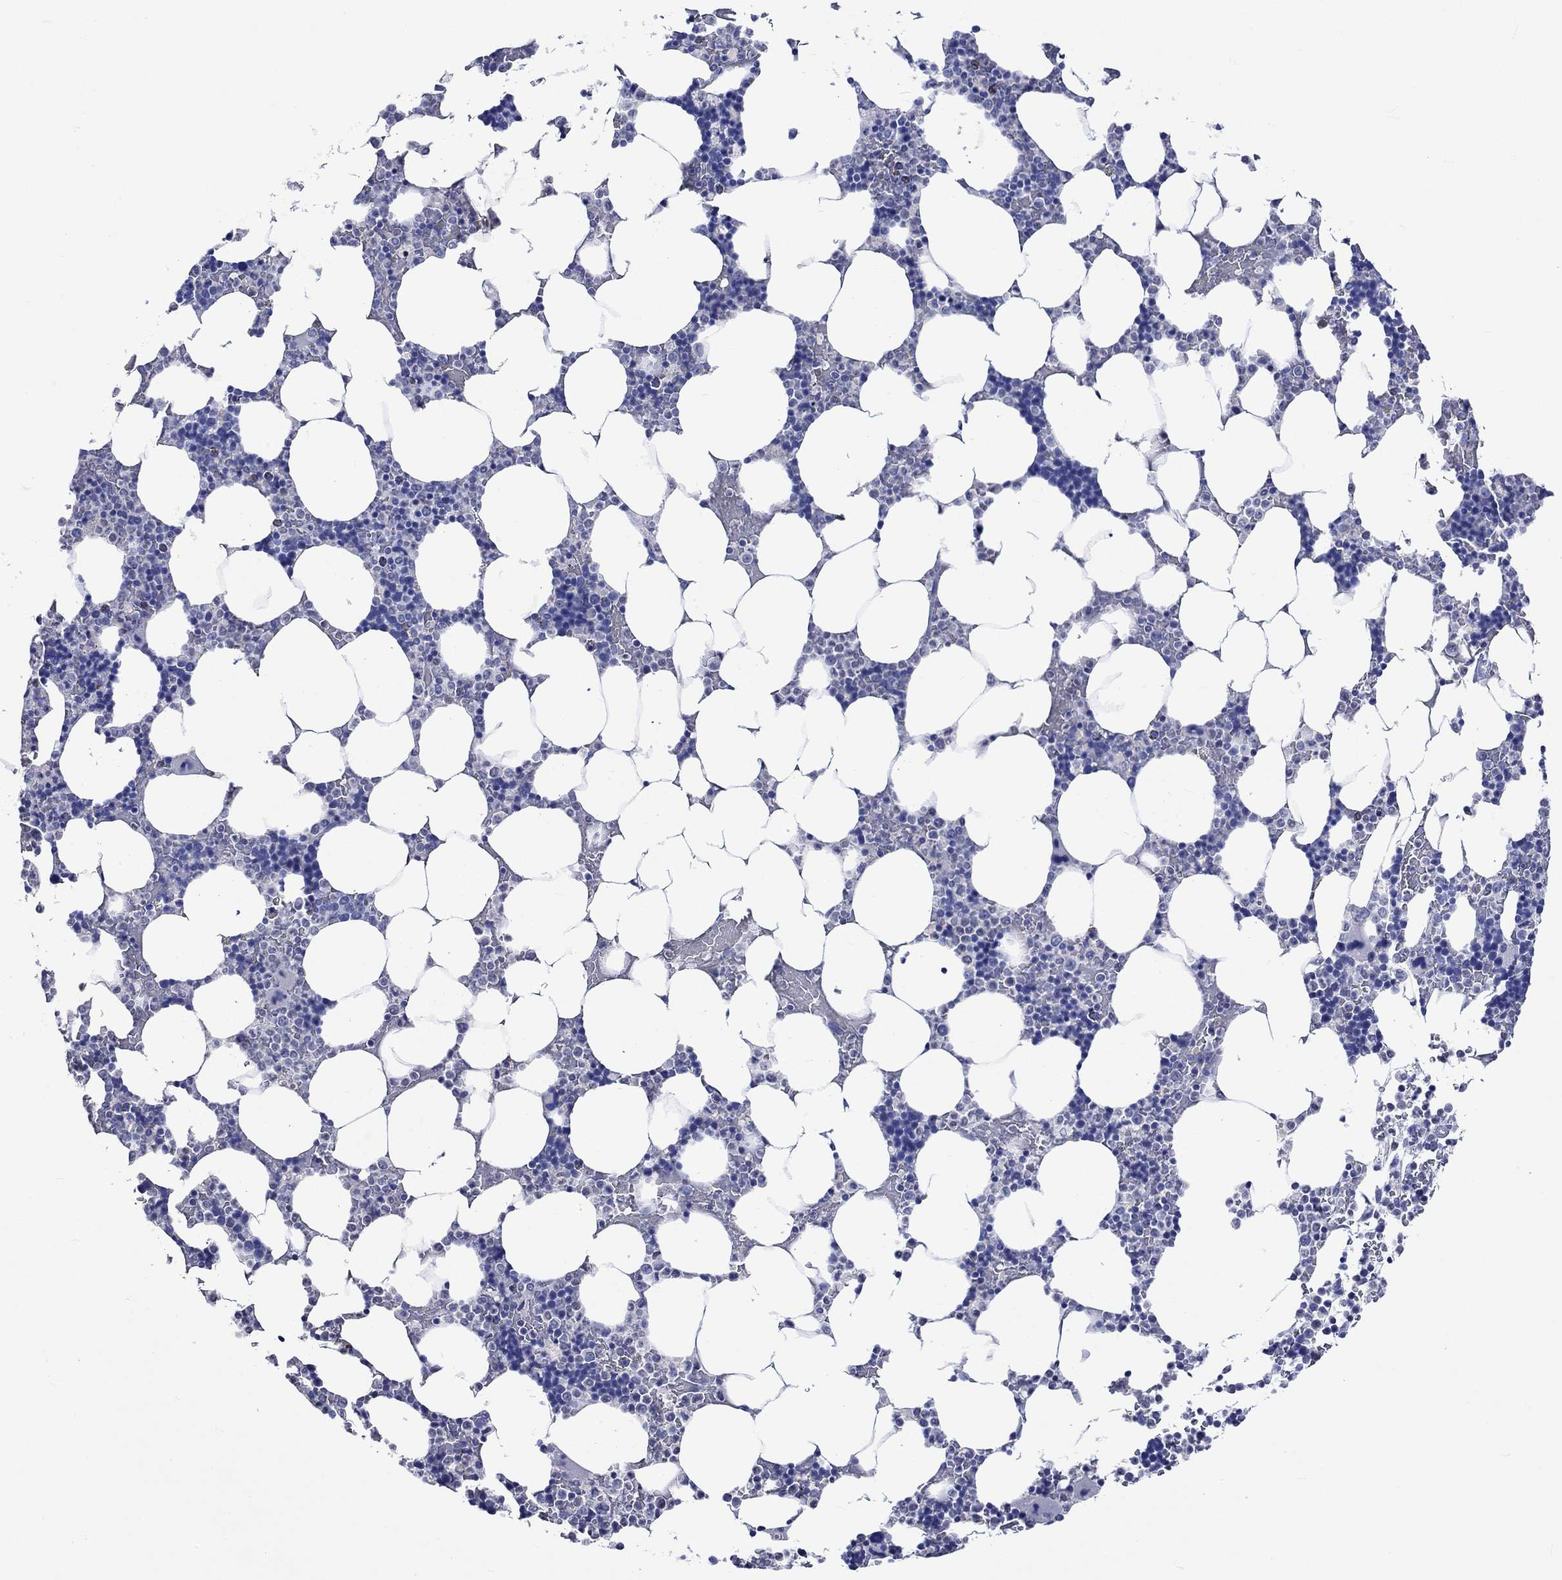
{"staining": {"intensity": "negative", "quantity": "none", "location": "none"}, "tissue": "bone marrow", "cell_type": "Hematopoietic cells", "image_type": "normal", "snomed": [{"axis": "morphology", "description": "Normal tissue, NOS"}, {"axis": "topography", "description": "Bone marrow"}], "caption": "Immunohistochemistry image of benign human bone marrow stained for a protein (brown), which exhibits no expression in hematopoietic cells.", "gene": "KLHL35", "patient": {"sex": "male", "age": 51}}